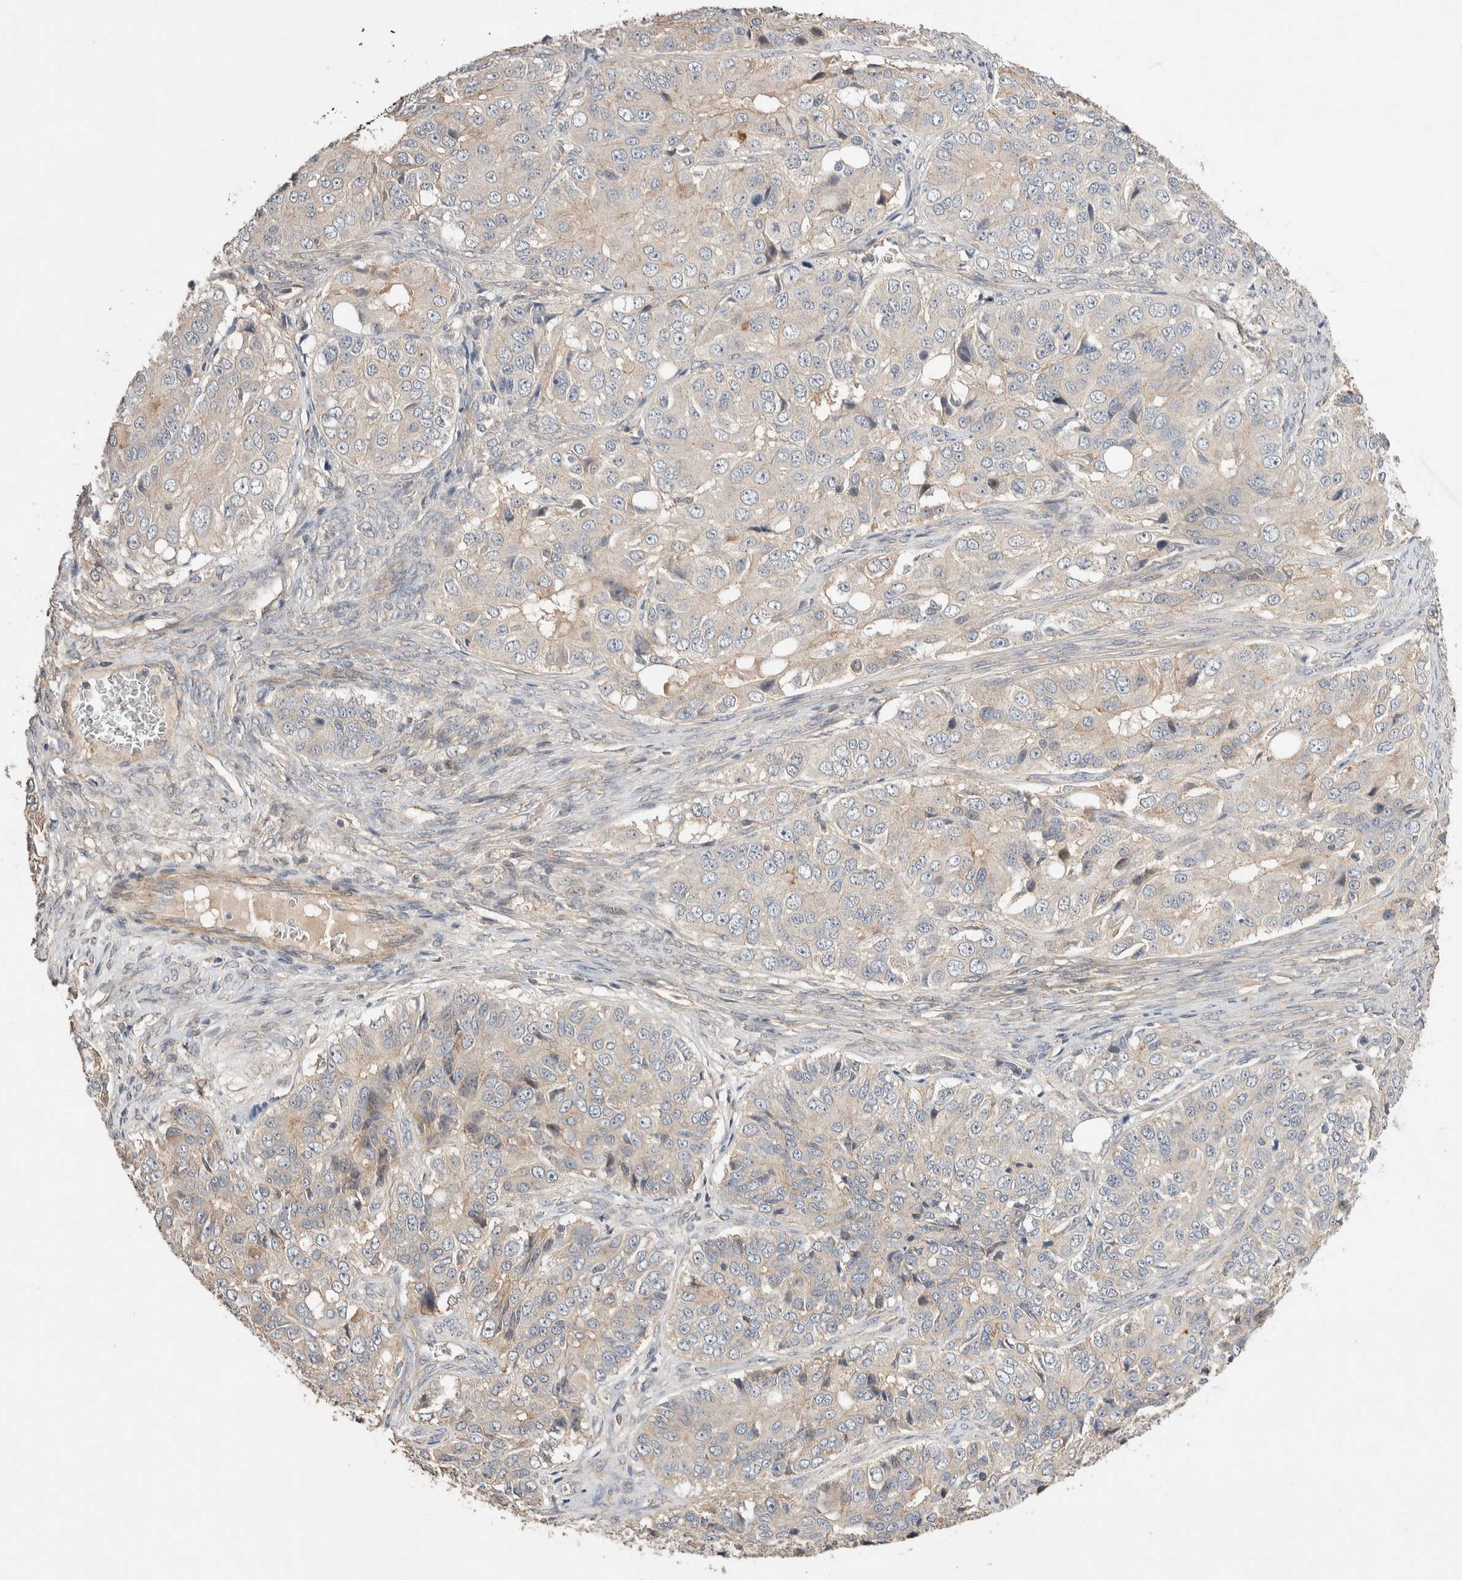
{"staining": {"intensity": "negative", "quantity": "none", "location": "none"}, "tissue": "ovarian cancer", "cell_type": "Tumor cells", "image_type": "cancer", "snomed": [{"axis": "morphology", "description": "Carcinoma, endometroid"}, {"axis": "topography", "description": "Ovary"}], "caption": "A histopathology image of ovarian cancer (endometroid carcinoma) stained for a protein reveals no brown staining in tumor cells.", "gene": "WDR91", "patient": {"sex": "female", "age": 51}}